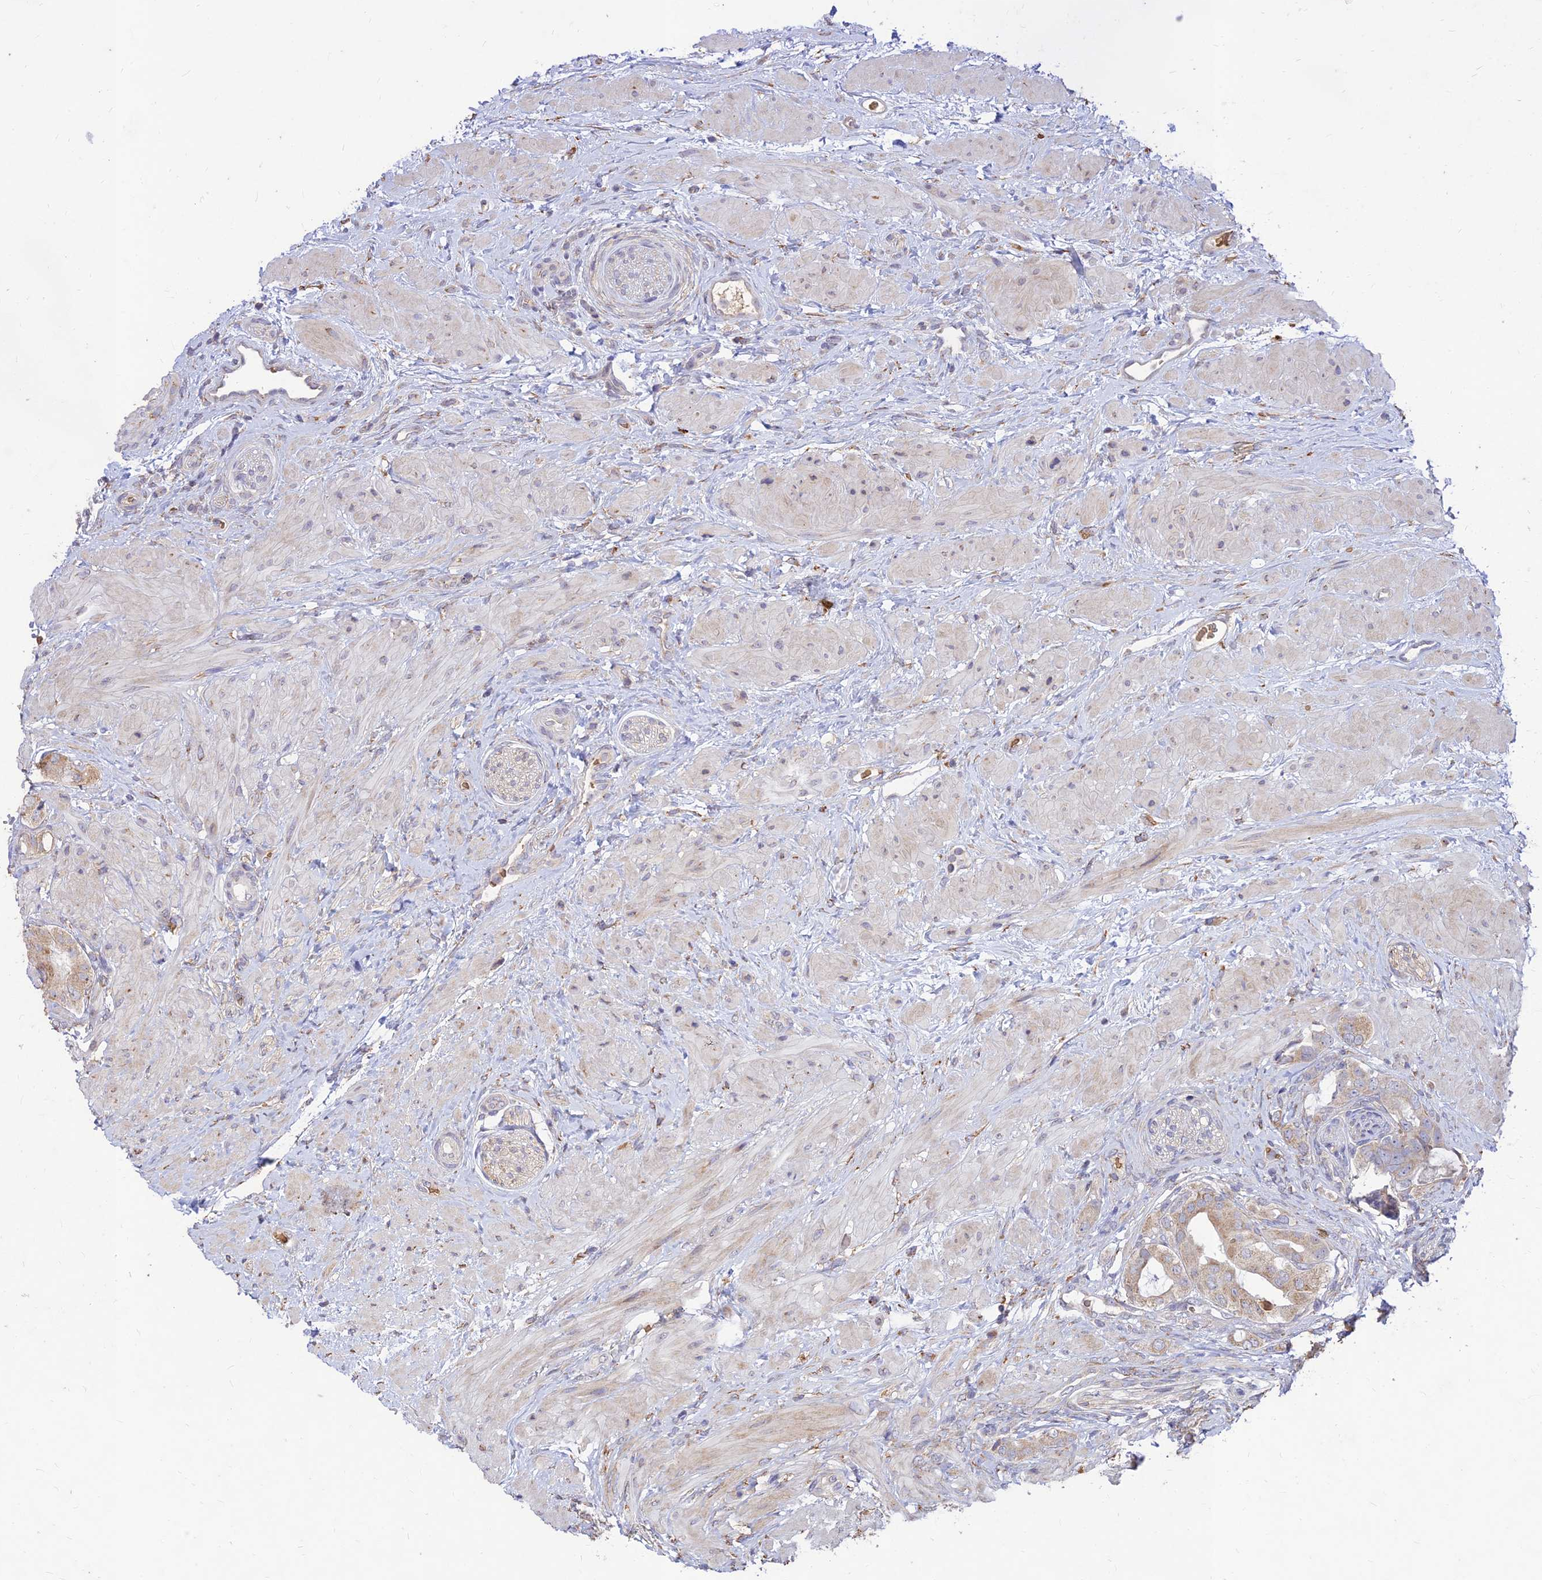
{"staining": {"intensity": "weak", "quantity": "<25%", "location": "cytoplasmic/membranous"}, "tissue": "prostate cancer", "cell_type": "Tumor cells", "image_type": "cancer", "snomed": [{"axis": "morphology", "description": "Adenocarcinoma, Low grade"}, {"axis": "topography", "description": "Prostate"}], "caption": "There is no significant expression in tumor cells of prostate cancer (low-grade adenocarcinoma).", "gene": "PPP1R11", "patient": {"sex": "male", "age": 57}}